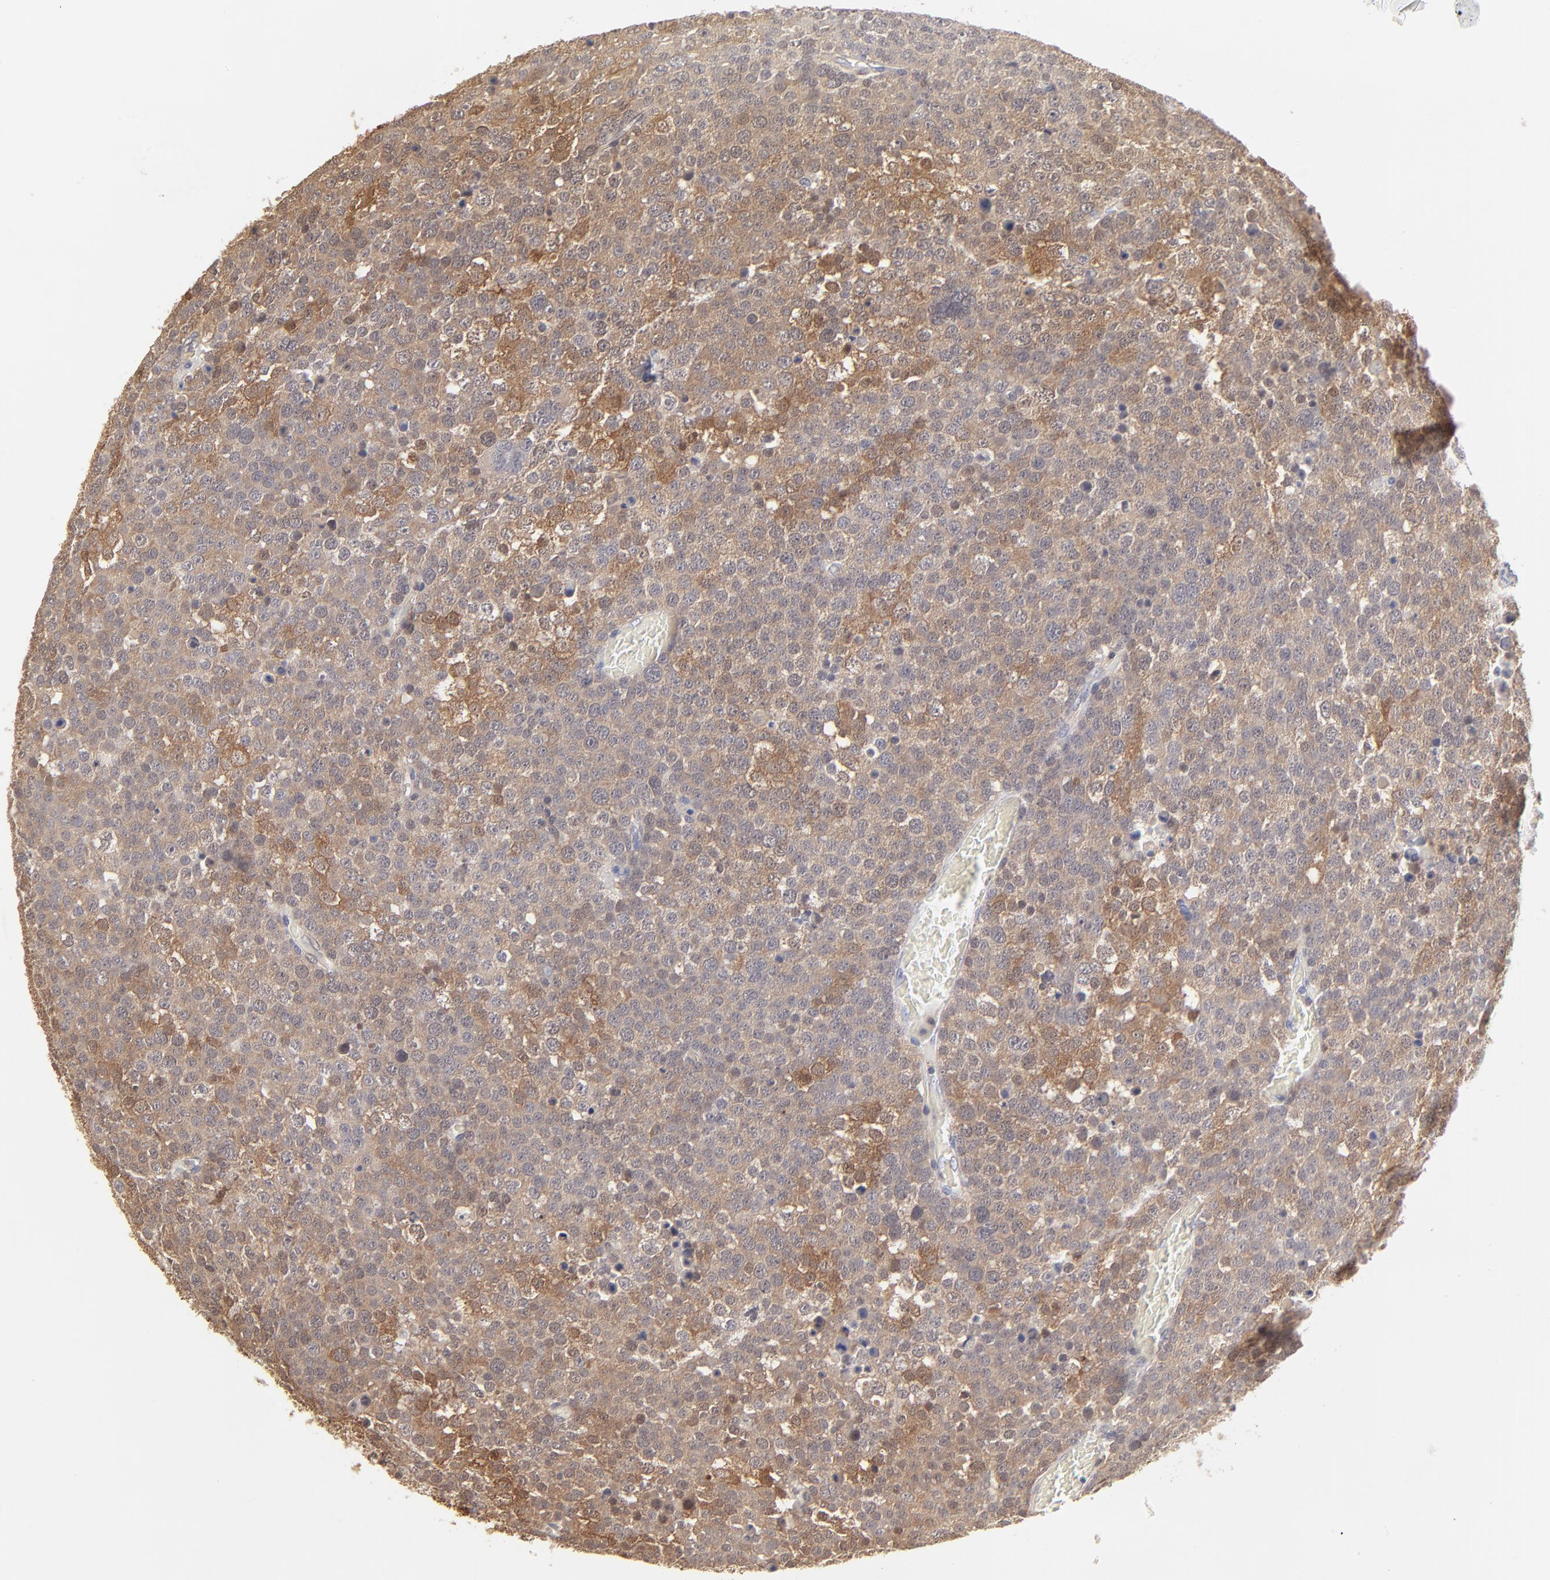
{"staining": {"intensity": "weak", "quantity": "<25%", "location": "cytoplasmic/membranous"}, "tissue": "testis cancer", "cell_type": "Tumor cells", "image_type": "cancer", "snomed": [{"axis": "morphology", "description": "Seminoma, NOS"}, {"axis": "topography", "description": "Testis"}], "caption": "Tumor cells are negative for protein expression in human testis cancer (seminoma). (DAB IHC, high magnification).", "gene": "CASP3", "patient": {"sex": "male", "age": 71}}